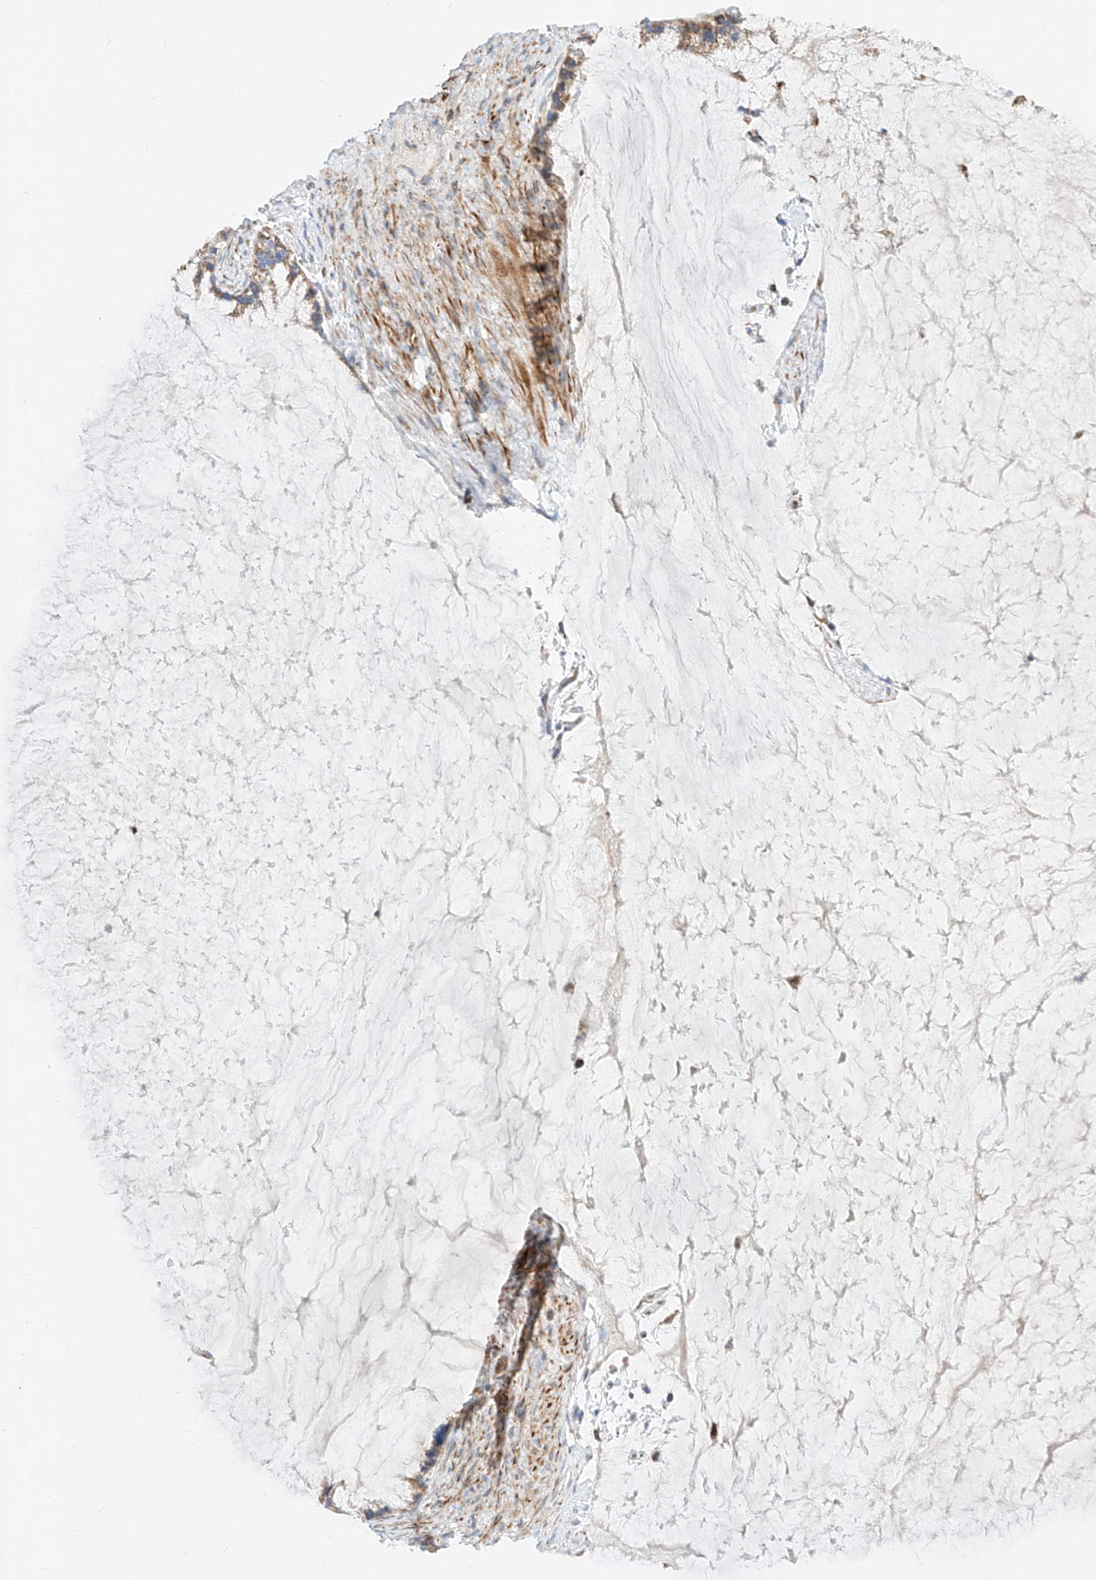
{"staining": {"intensity": "moderate", "quantity": "25%-75%", "location": "cytoplasmic/membranous"}, "tissue": "ovarian cancer", "cell_type": "Tumor cells", "image_type": "cancer", "snomed": [{"axis": "morphology", "description": "Cystadenocarcinoma, mucinous, NOS"}, {"axis": "topography", "description": "Ovary"}], "caption": "Brown immunohistochemical staining in mucinous cystadenocarcinoma (ovarian) shows moderate cytoplasmic/membranous staining in approximately 25%-75% of tumor cells. The protein is stained brown, and the nuclei are stained in blue (DAB IHC with brightfield microscopy, high magnification).", "gene": "CST9", "patient": {"sex": "female", "age": 37}}